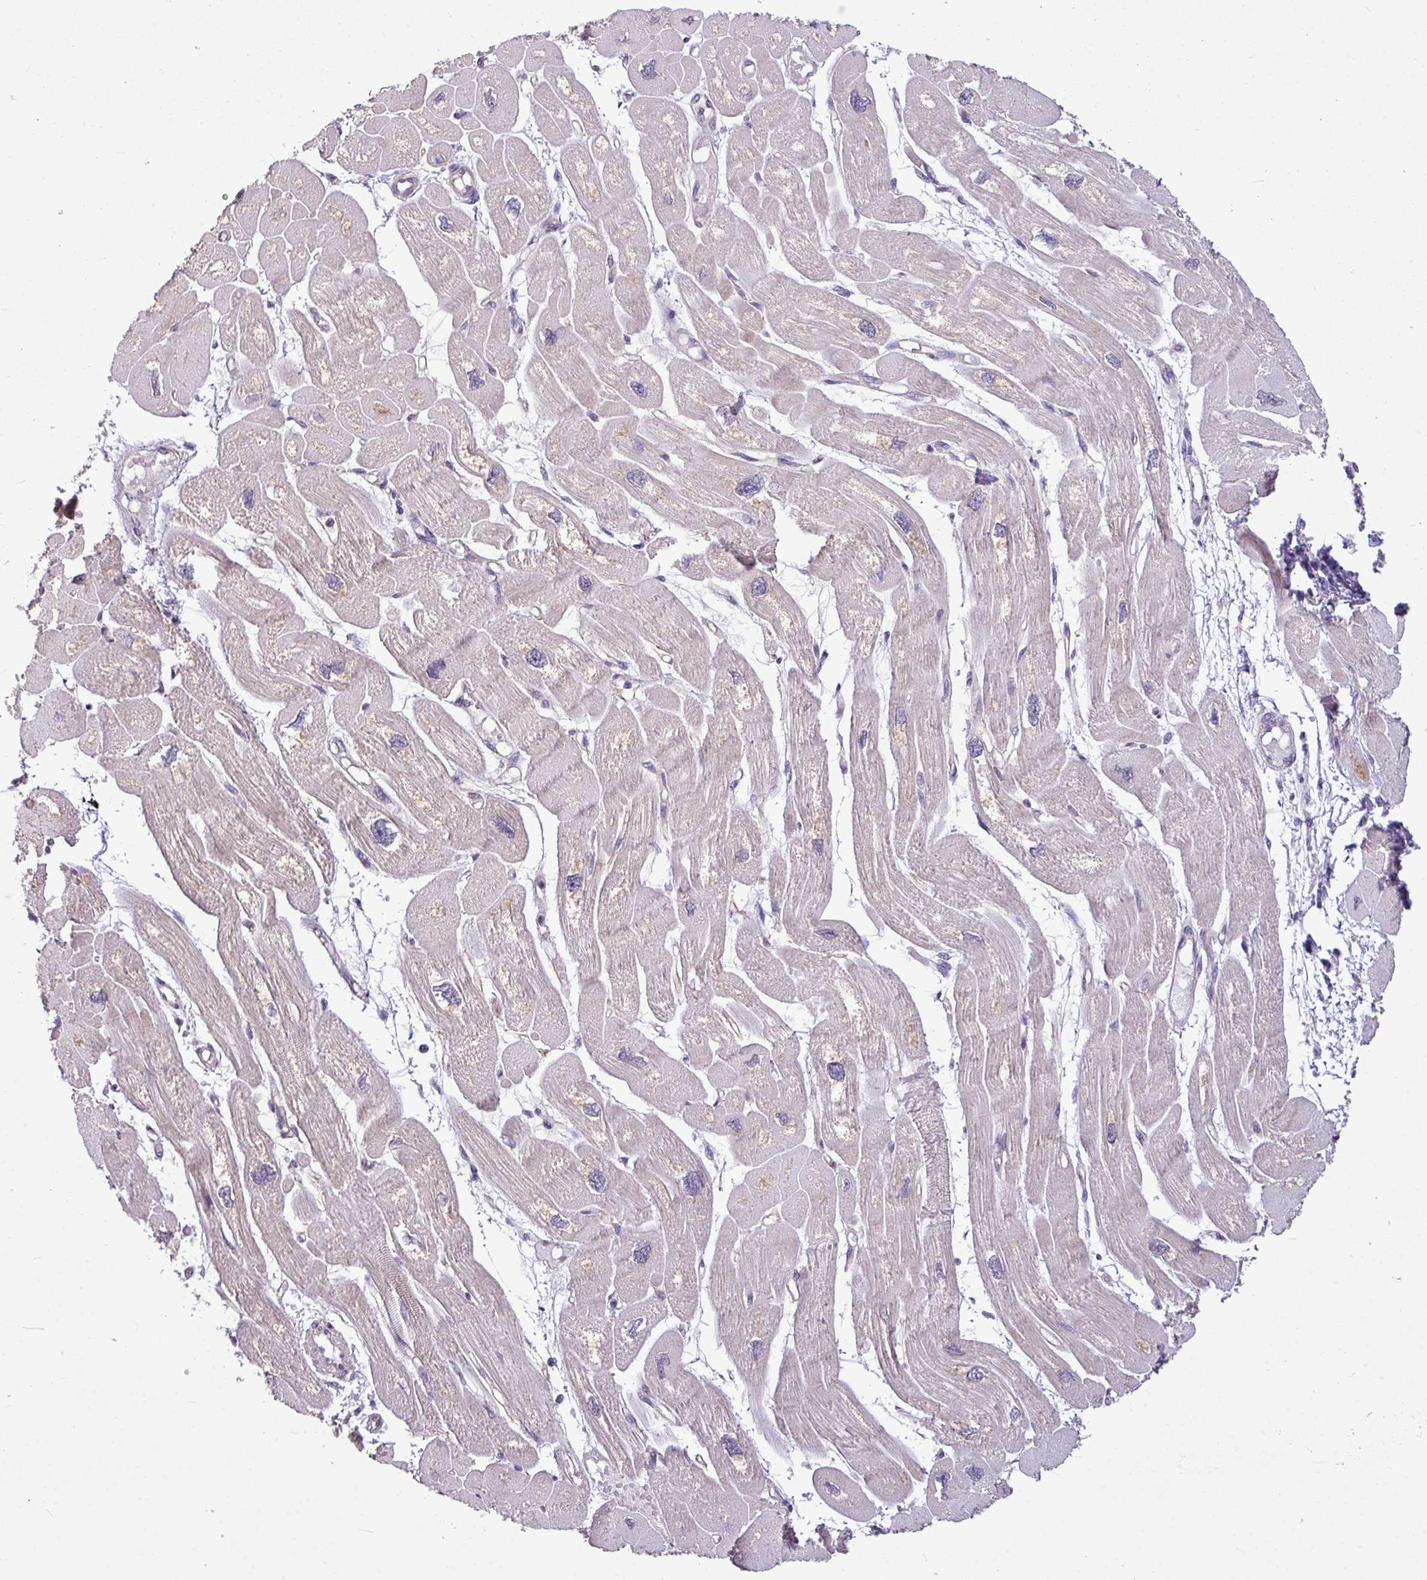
{"staining": {"intensity": "weak", "quantity": "<25%", "location": "cytoplasmic/membranous"}, "tissue": "heart muscle", "cell_type": "Cardiomyocytes", "image_type": "normal", "snomed": [{"axis": "morphology", "description": "Normal tissue, NOS"}, {"axis": "topography", "description": "Heart"}], "caption": "Histopathology image shows no protein positivity in cardiomyocytes of benign heart muscle. (DAB immunohistochemistry (IHC) with hematoxylin counter stain).", "gene": "ALDH2", "patient": {"sex": "male", "age": 42}}